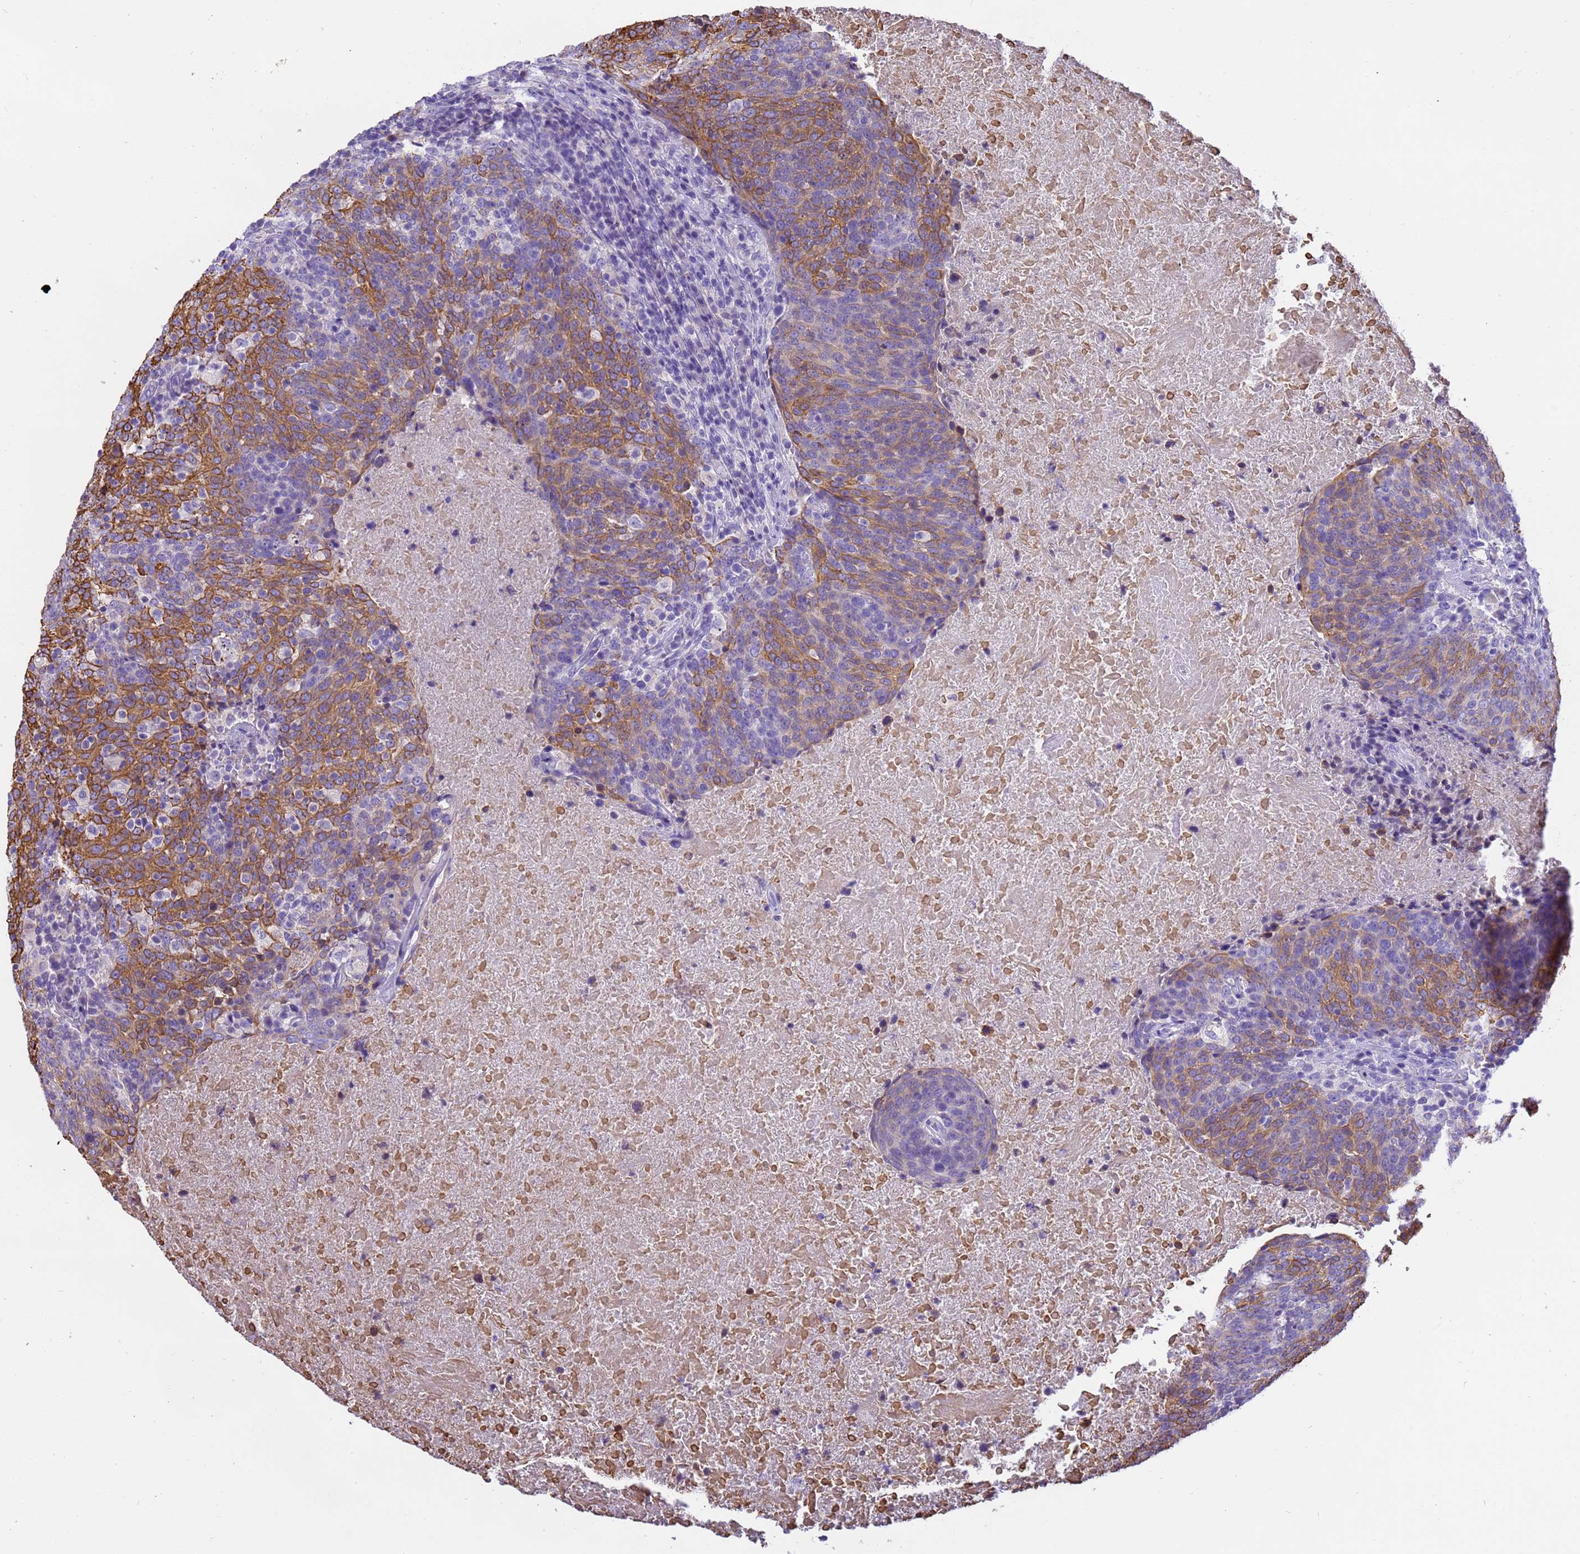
{"staining": {"intensity": "moderate", "quantity": "25%-75%", "location": "cytoplasmic/membranous"}, "tissue": "head and neck cancer", "cell_type": "Tumor cells", "image_type": "cancer", "snomed": [{"axis": "morphology", "description": "Squamous cell carcinoma, NOS"}, {"axis": "morphology", "description": "Squamous cell carcinoma, metastatic, NOS"}, {"axis": "topography", "description": "Lymph node"}, {"axis": "topography", "description": "Head-Neck"}], "caption": "Squamous cell carcinoma (head and neck) tissue demonstrates moderate cytoplasmic/membranous staining in about 25%-75% of tumor cells, visualized by immunohistochemistry. (brown staining indicates protein expression, while blue staining denotes nuclei).", "gene": "PIEZO2", "patient": {"sex": "male", "age": 62}}